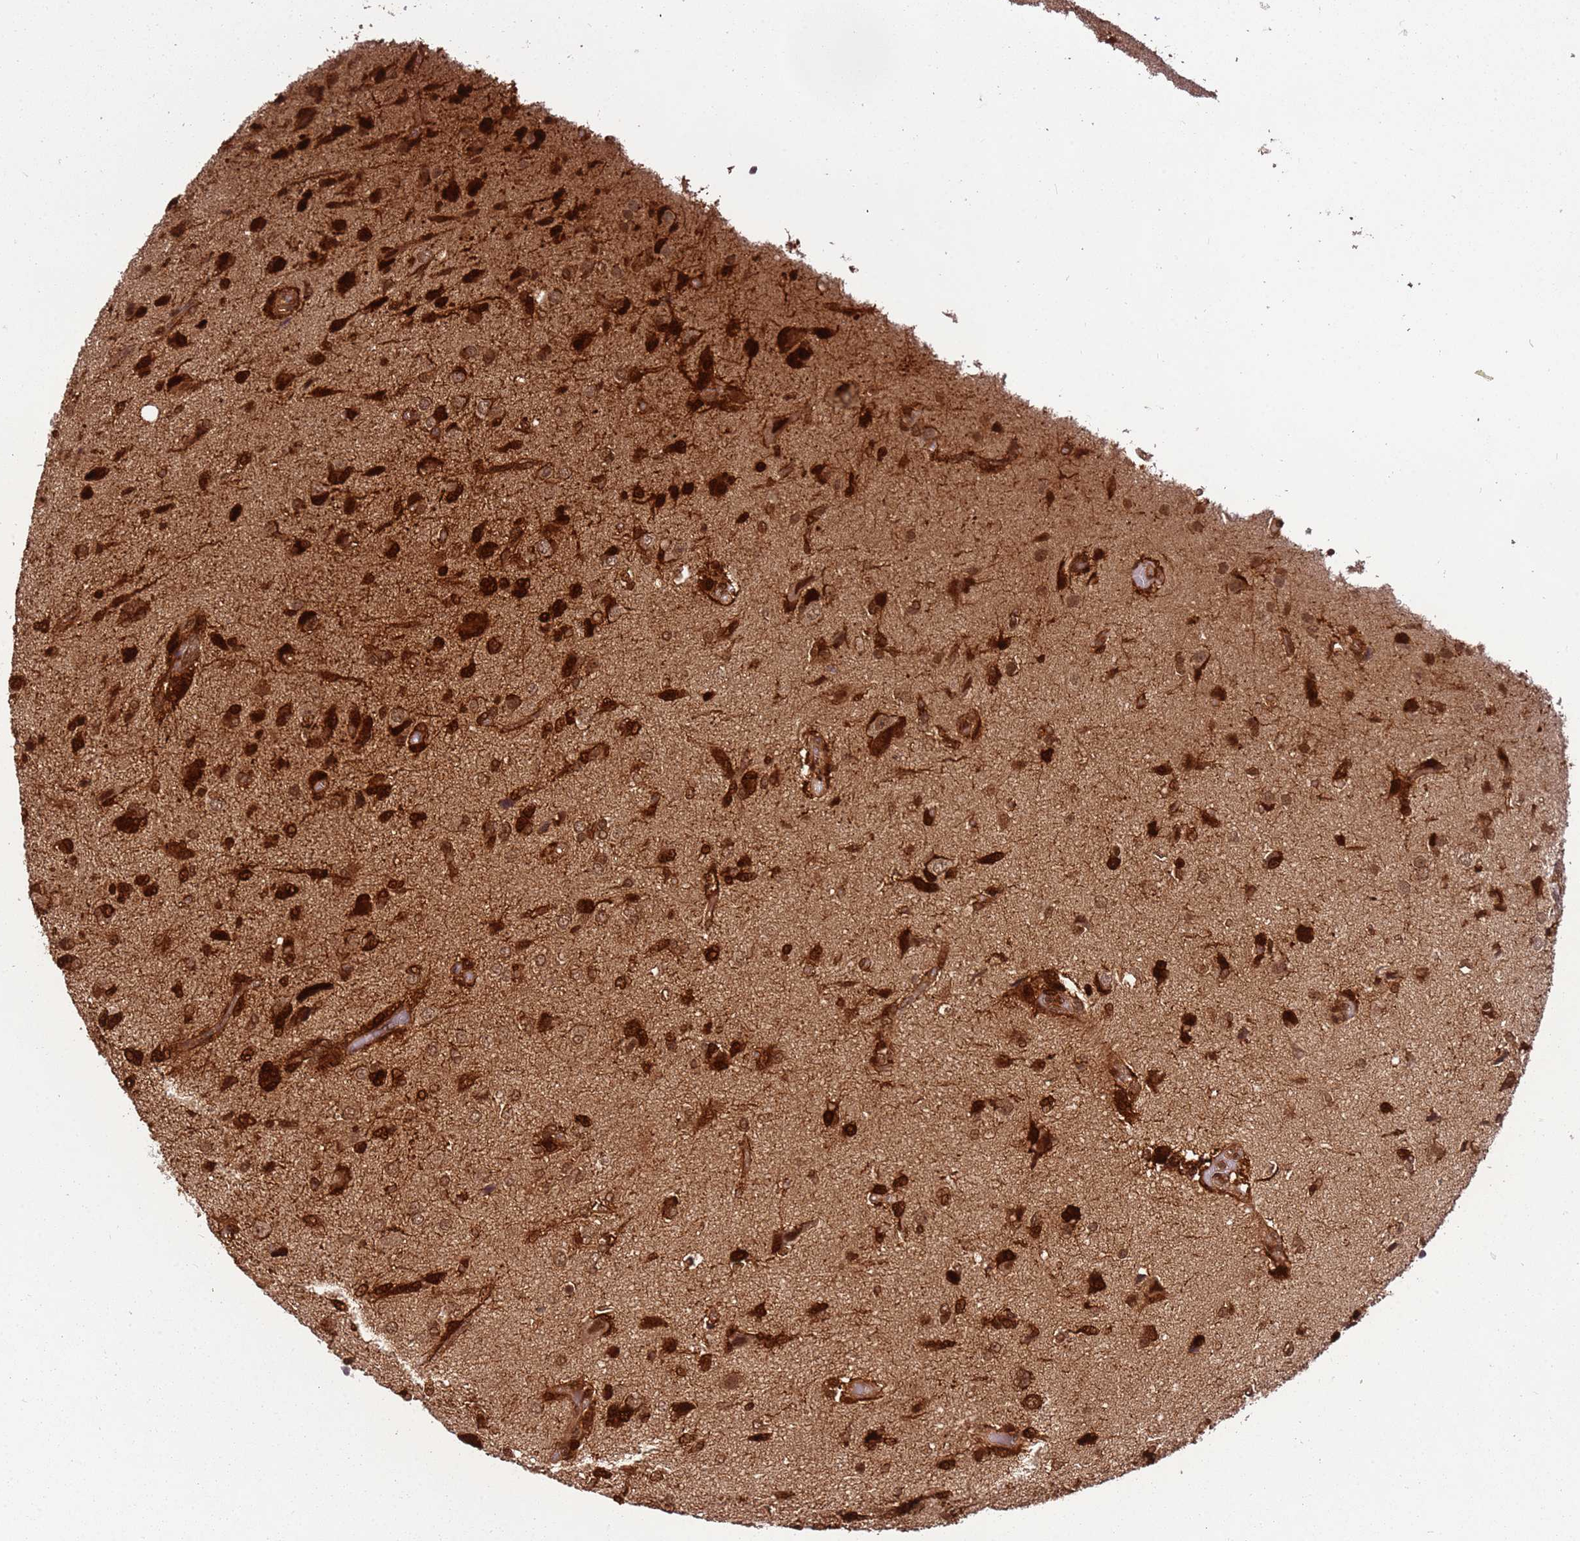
{"staining": {"intensity": "strong", "quantity": ">75%", "location": "cytoplasmic/membranous,nuclear"}, "tissue": "glioma", "cell_type": "Tumor cells", "image_type": "cancer", "snomed": [{"axis": "morphology", "description": "Glioma, malignant, High grade"}, {"axis": "topography", "description": "Brain"}], "caption": "The immunohistochemical stain highlights strong cytoplasmic/membranous and nuclear staining in tumor cells of malignant glioma (high-grade) tissue. Immunohistochemistry stains the protein of interest in brown and the nuclei are stained blue.", "gene": "PGLS", "patient": {"sex": "female", "age": 59}}